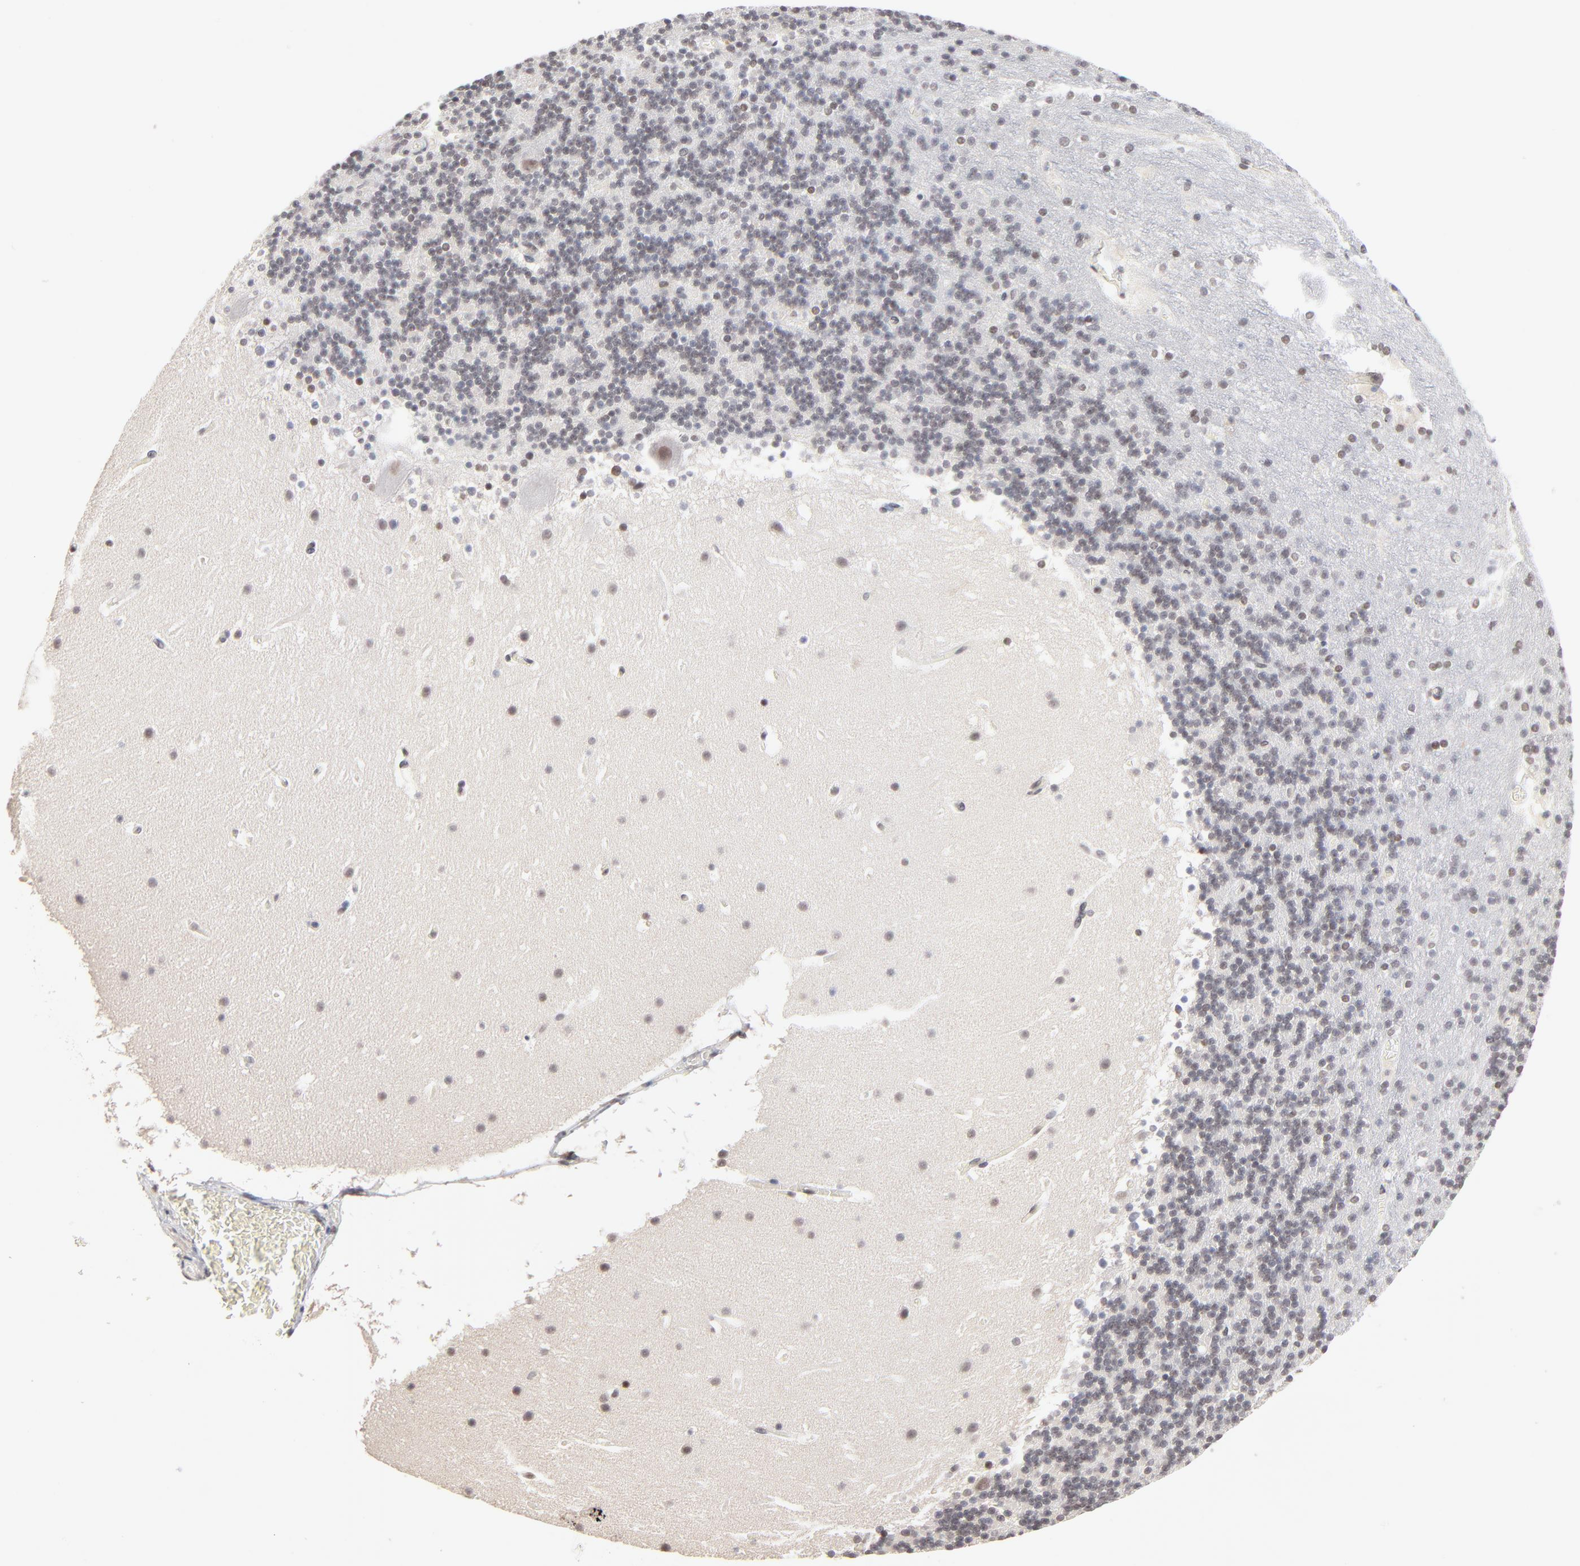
{"staining": {"intensity": "negative", "quantity": "none", "location": "none"}, "tissue": "cerebellum", "cell_type": "Cells in granular layer", "image_type": "normal", "snomed": [{"axis": "morphology", "description": "Normal tissue, NOS"}, {"axis": "topography", "description": "Cerebellum"}], "caption": "Cells in granular layer show no significant protein positivity in normal cerebellum.", "gene": "MBIP", "patient": {"sex": "male", "age": 45}}